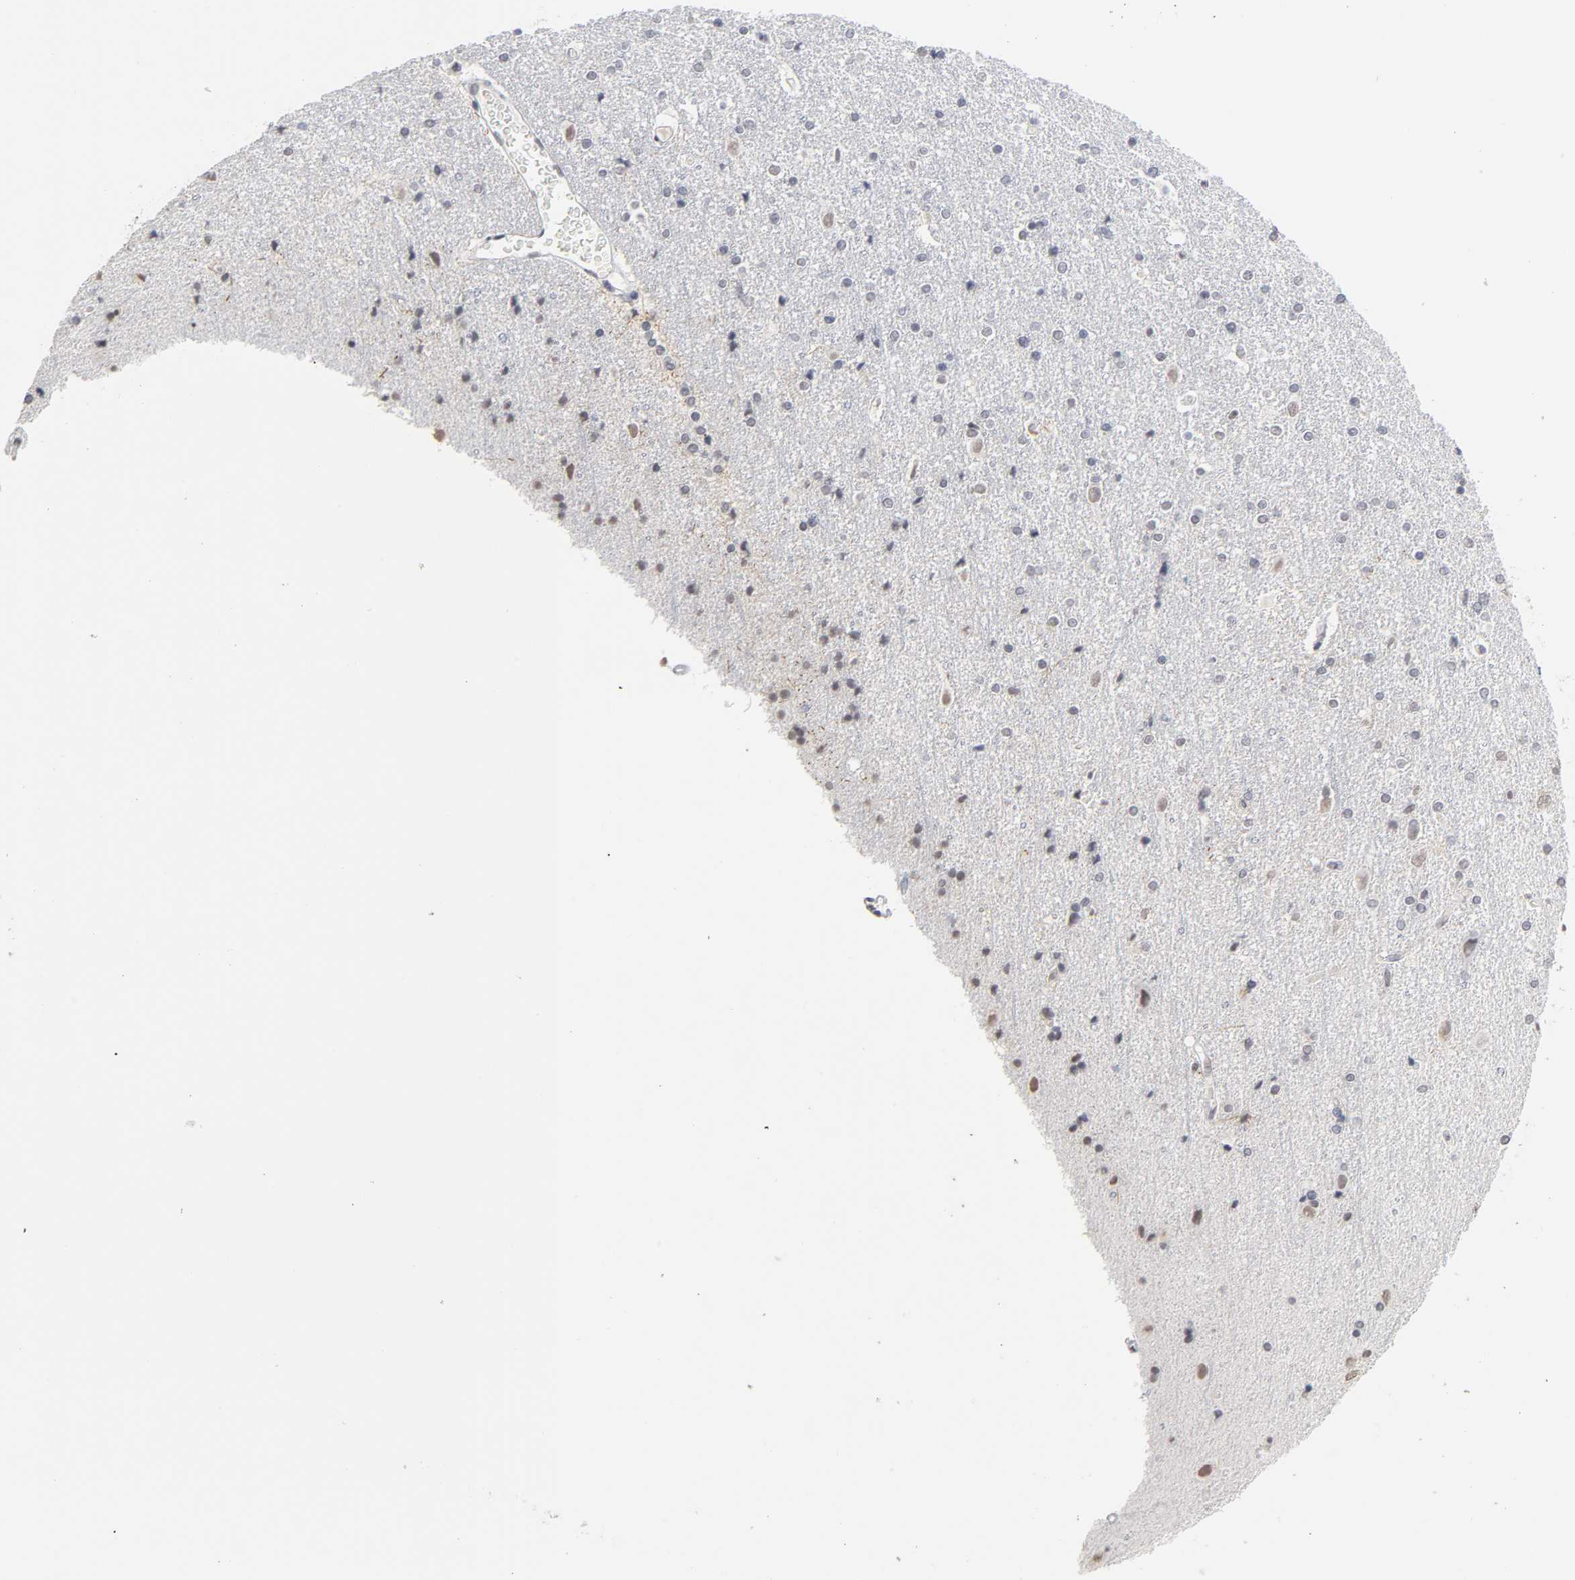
{"staining": {"intensity": "weak", "quantity": "<25%", "location": "cytoplasmic/membranous,nuclear"}, "tissue": "caudate", "cell_type": "Glial cells", "image_type": "normal", "snomed": [{"axis": "morphology", "description": "Normal tissue, NOS"}, {"axis": "topography", "description": "Lateral ventricle wall"}], "caption": "There is no significant positivity in glial cells of caudate. Brightfield microscopy of immunohistochemistry (IHC) stained with DAB (3,3'-diaminobenzidine) (brown) and hematoxylin (blue), captured at high magnification.", "gene": "CRABP2", "patient": {"sex": "female", "age": 54}}